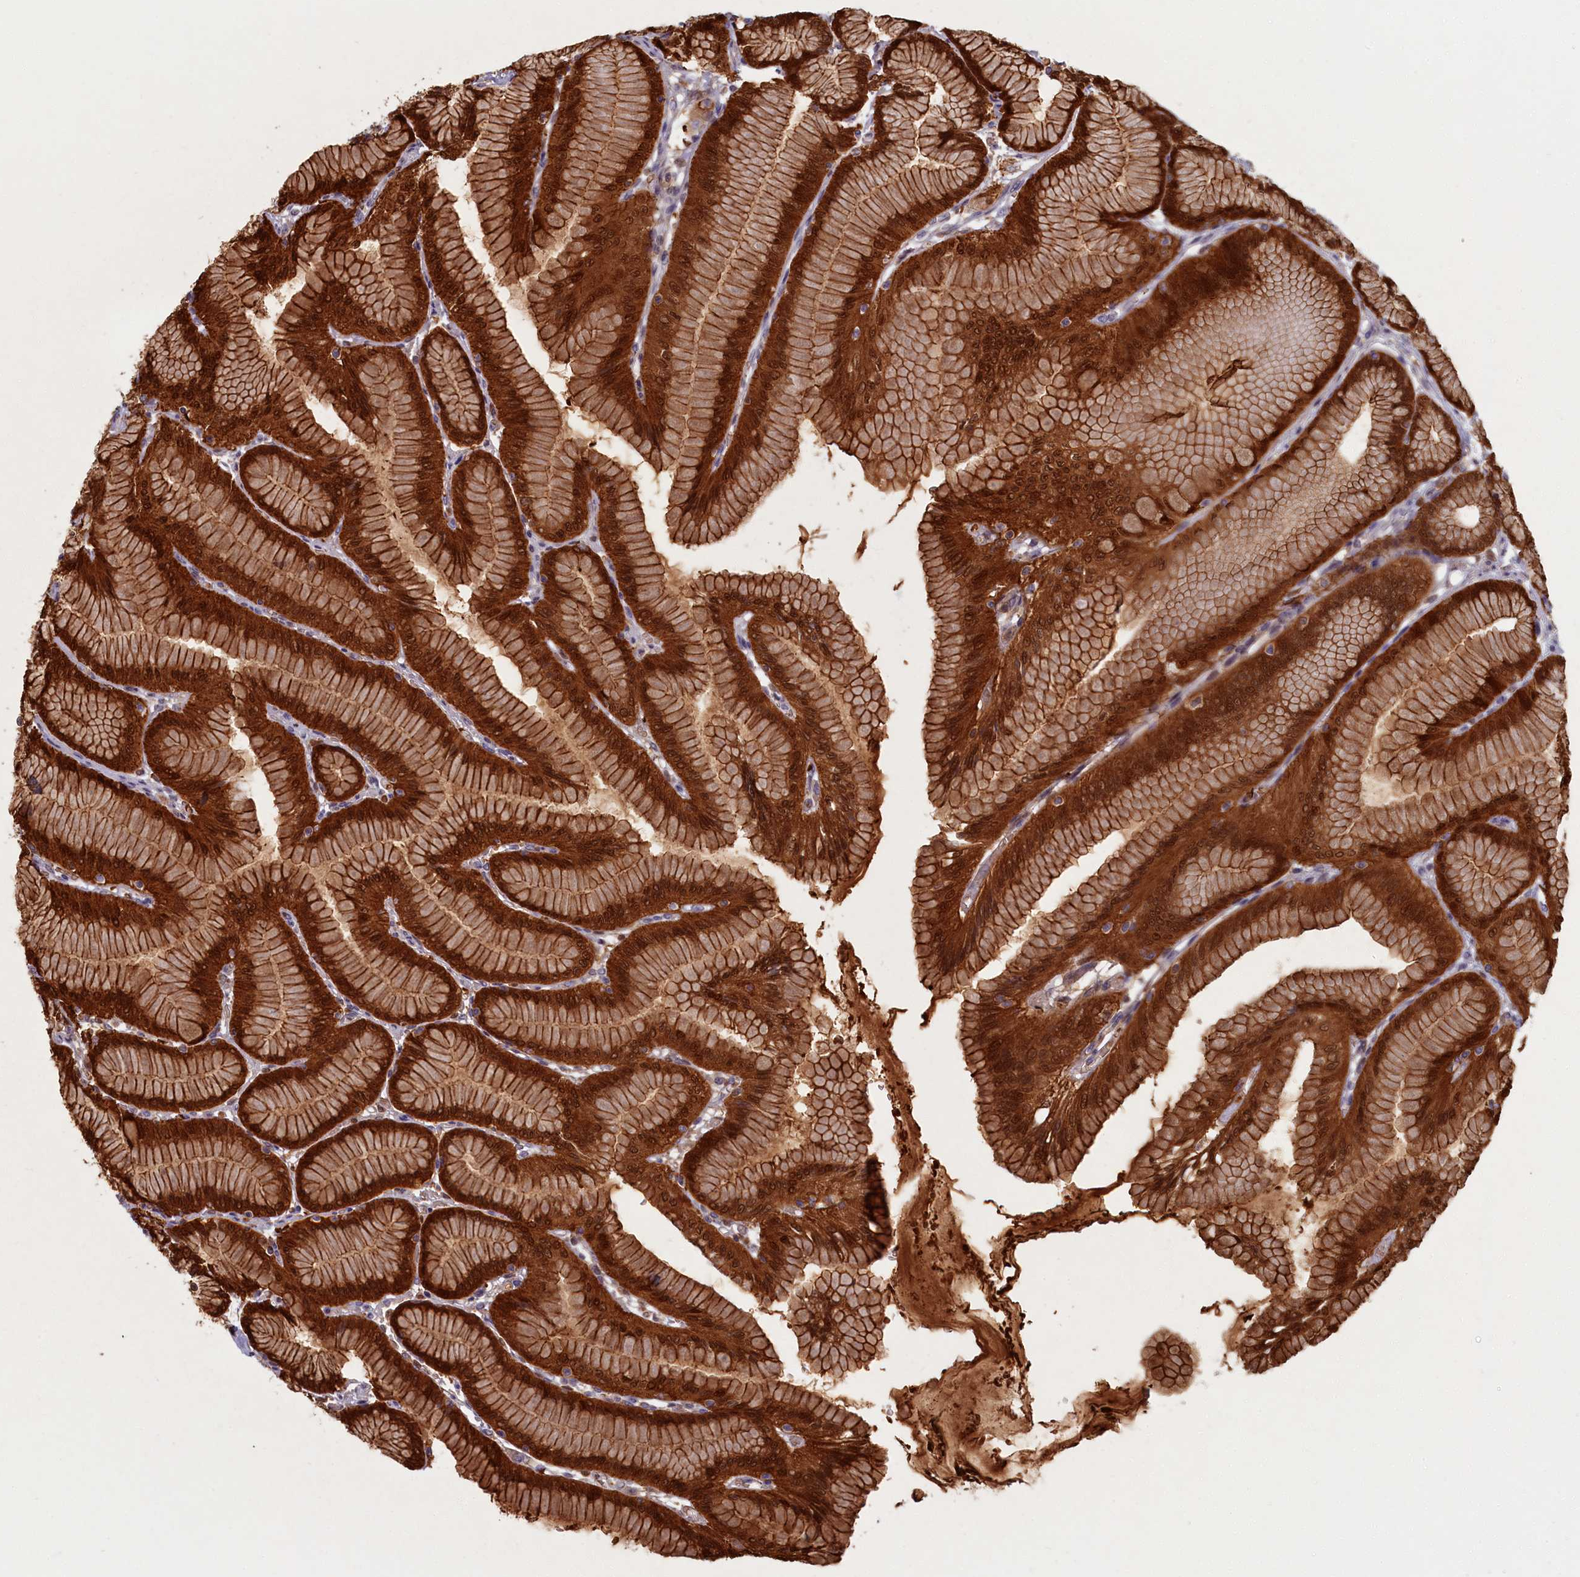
{"staining": {"intensity": "strong", "quantity": ">75%", "location": "cytoplasmic/membranous,nuclear"}, "tissue": "stomach", "cell_type": "Glandular cells", "image_type": "normal", "snomed": [{"axis": "morphology", "description": "Normal tissue, NOS"}, {"axis": "morphology", "description": "Adenocarcinoma, NOS"}, {"axis": "morphology", "description": "Adenocarcinoma, High grade"}, {"axis": "topography", "description": "Stomach, upper"}, {"axis": "topography", "description": "Stomach"}], "caption": "Benign stomach shows strong cytoplasmic/membranous,nuclear staining in about >75% of glandular cells The staining was performed using DAB (3,3'-diaminobenzidine), with brown indicating positive protein expression. Nuclei are stained blue with hematoxylin..", "gene": "BLVRB", "patient": {"sex": "female", "age": 65}}